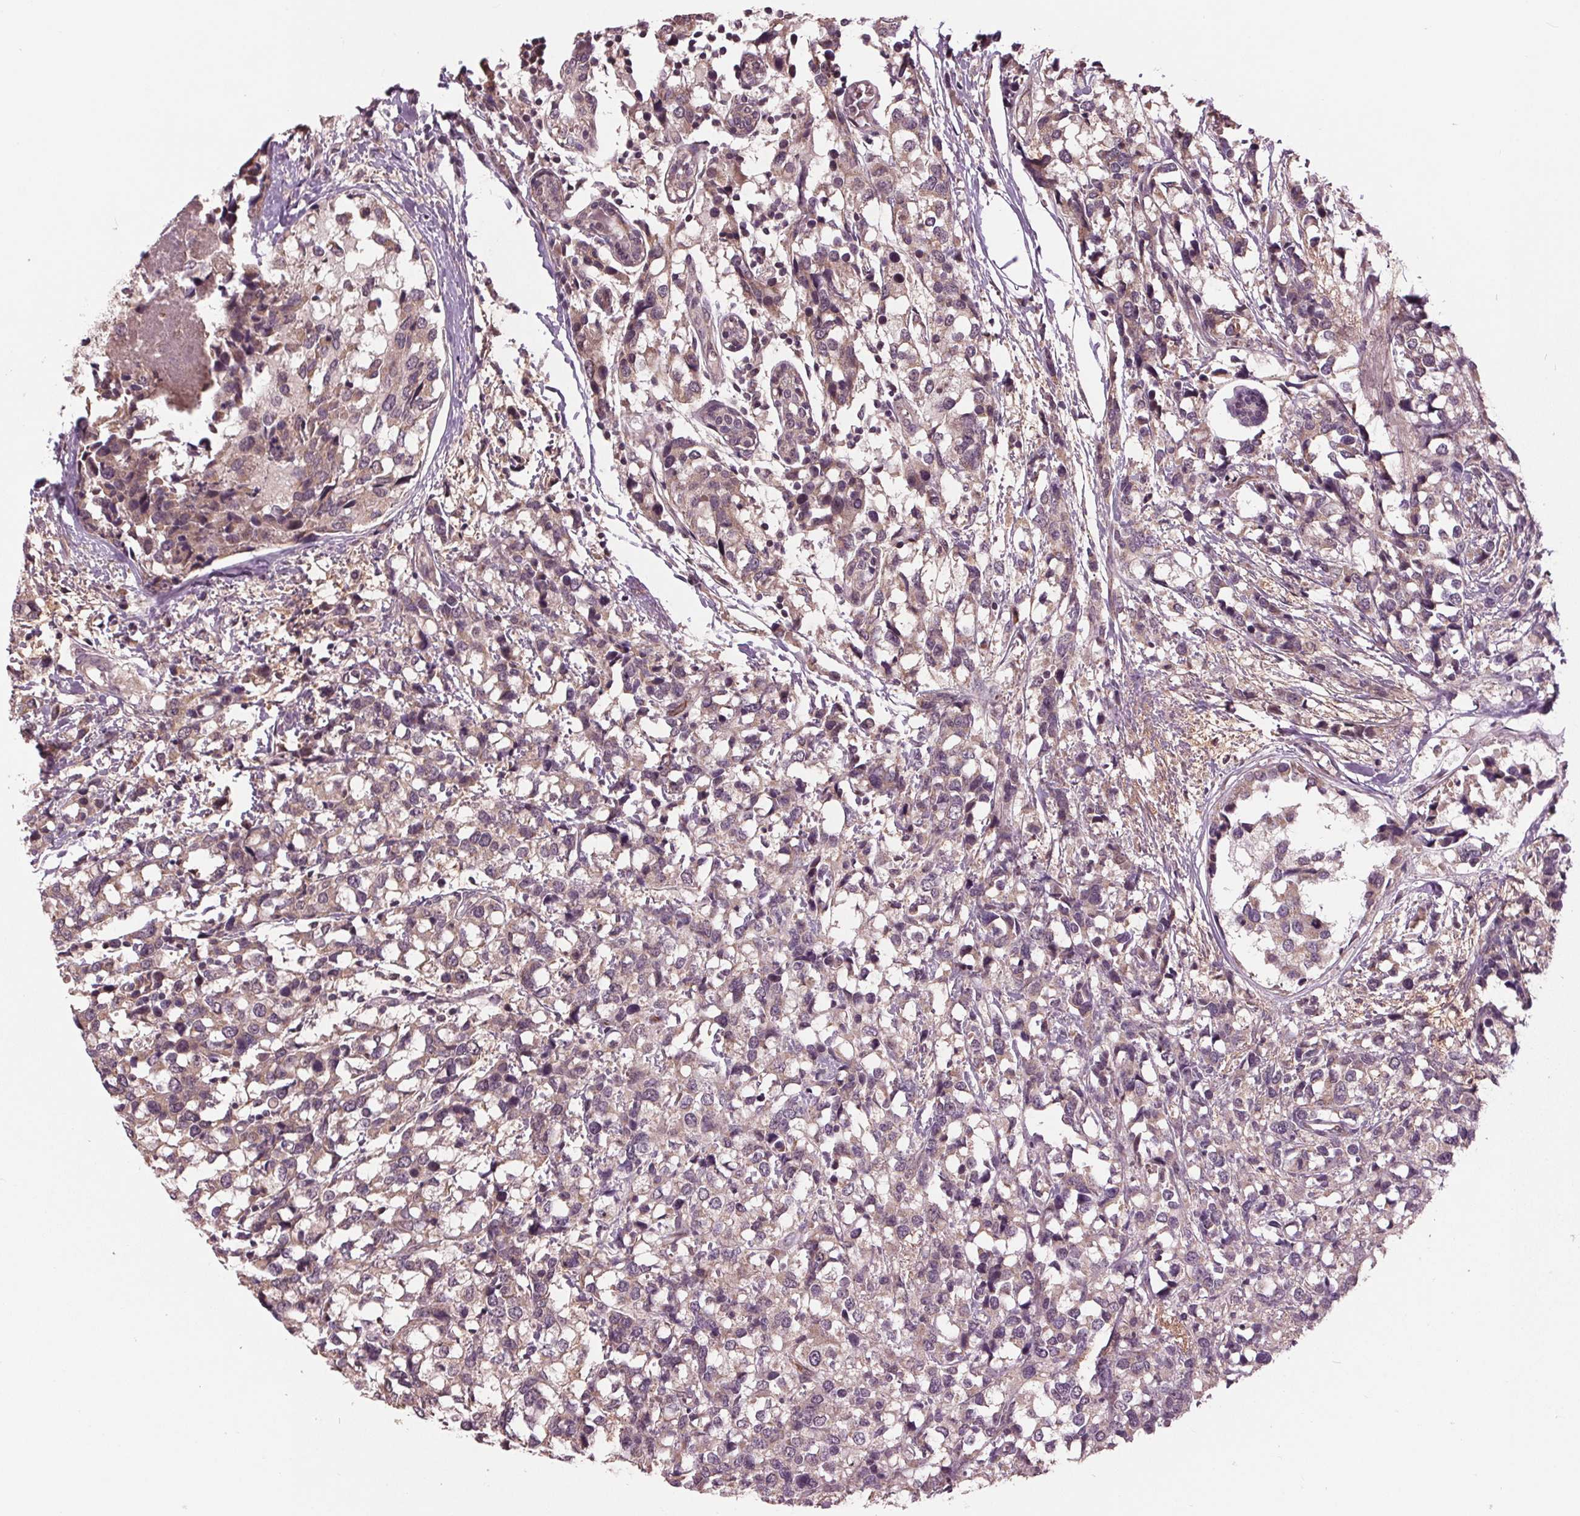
{"staining": {"intensity": "weak", "quantity": ">75%", "location": "cytoplasmic/membranous"}, "tissue": "breast cancer", "cell_type": "Tumor cells", "image_type": "cancer", "snomed": [{"axis": "morphology", "description": "Lobular carcinoma"}, {"axis": "topography", "description": "Breast"}], "caption": "Breast cancer (lobular carcinoma) stained with a protein marker shows weak staining in tumor cells.", "gene": "MAPK8", "patient": {"sex": "female", "age": 59}}